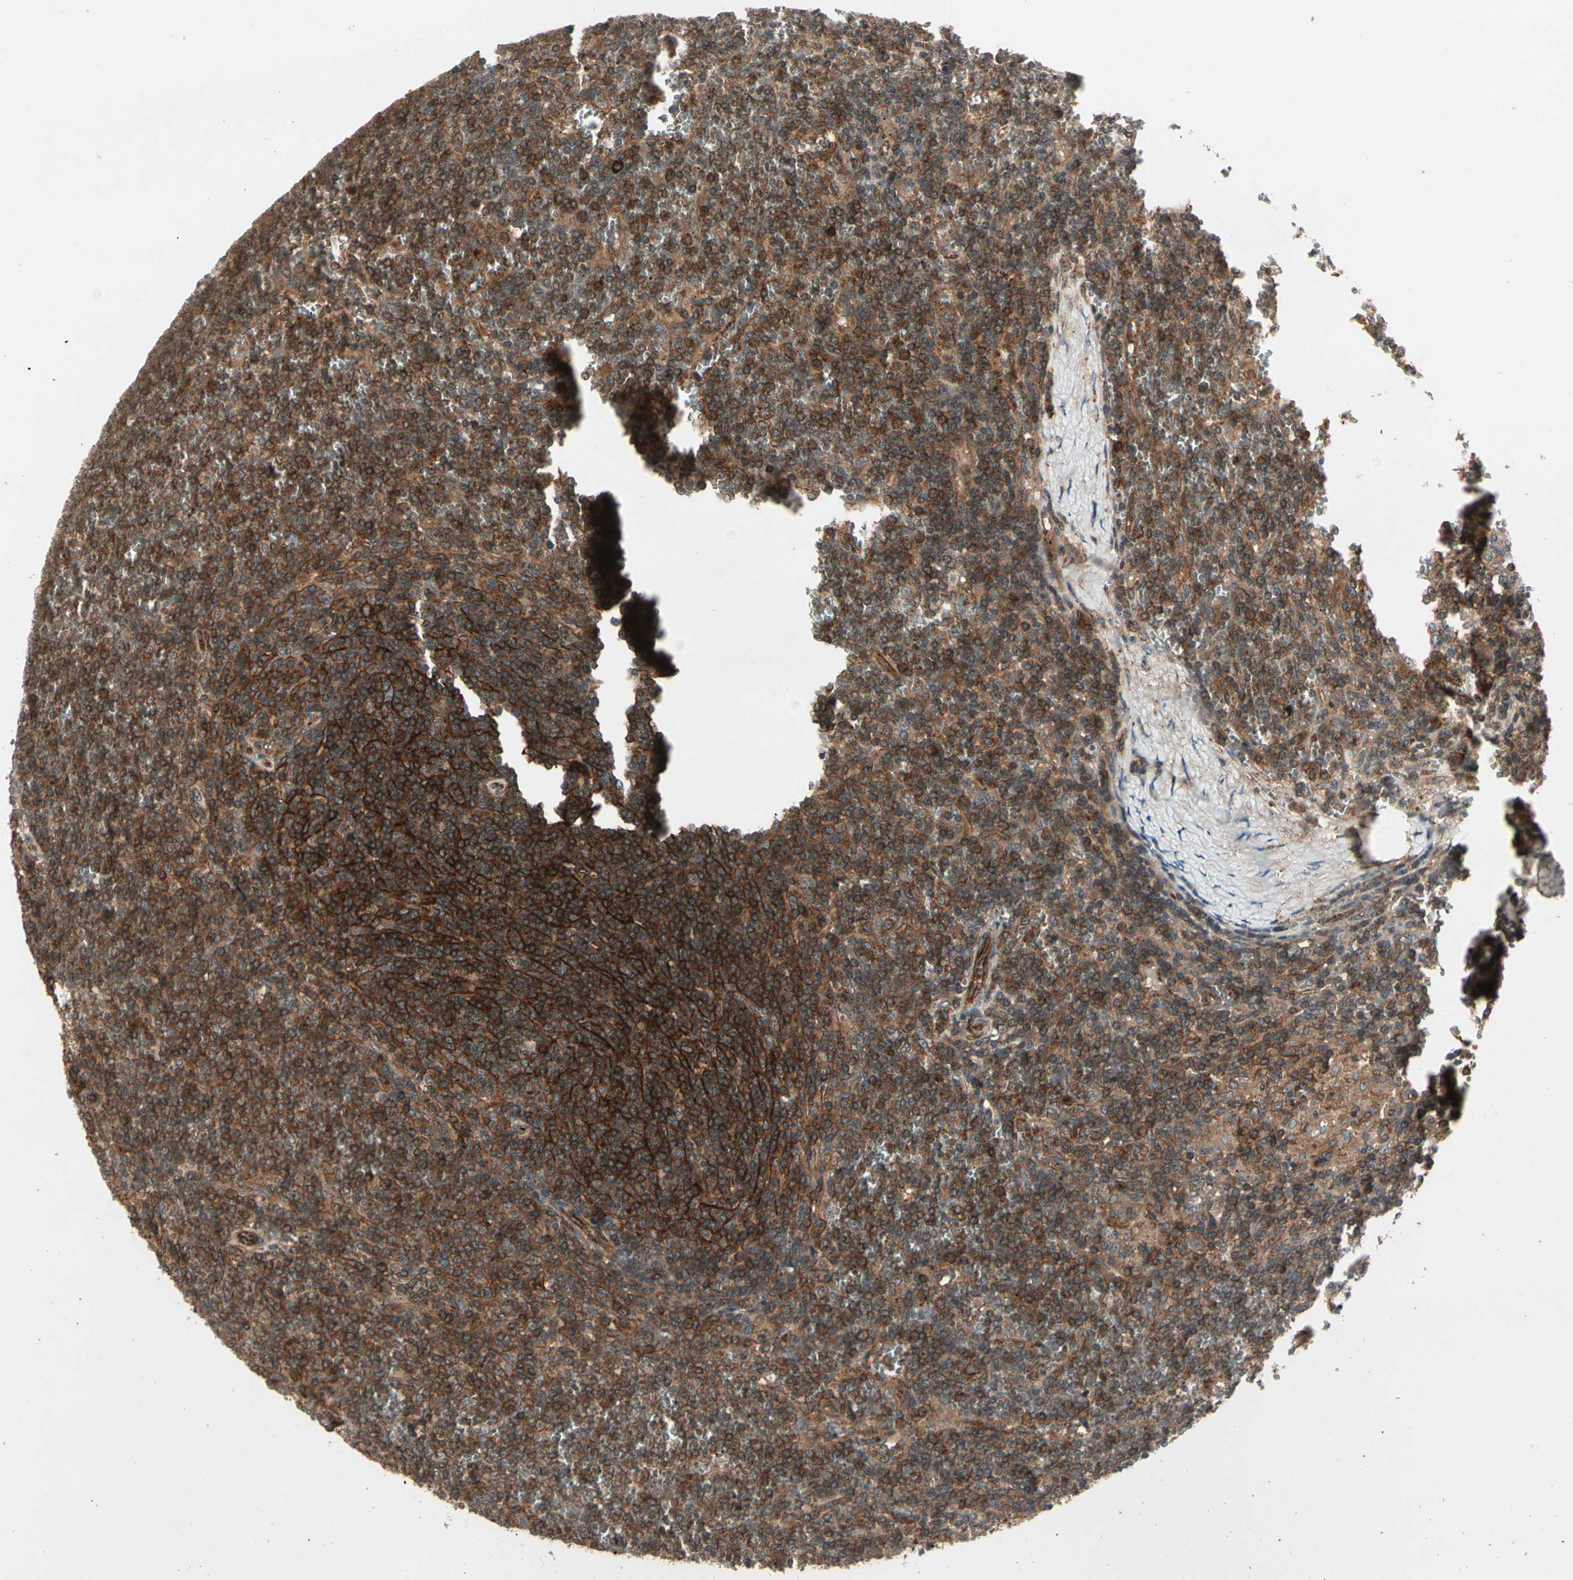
{"staining": {"intensity": "strong", "quantity": ">75%", "location": "cytoplasmic/membranous"}, "tissue": "lymphoma", "cell_type": "Tumor cells", "image_type": "cancer", "snomed": [{"axis": "morphology", "description": "Malignant lymphoma, non-Hodgkin's type, Low grade"}, {"axis": "topography", "description": "Spleen"}], "caption": "A photomicrograph of human lymphoma stained for a protein displays strong cytoplasmic/membranous brown staining in tumor cells. The staining is performed using DAB (3,3'-diaminobenzidine) brown chromogen to label protein expression. The nuclei are counter-stained blue using hematoxylin.", "gene": "FLOT1", "patient": {"sex": "female", "age": 19}}